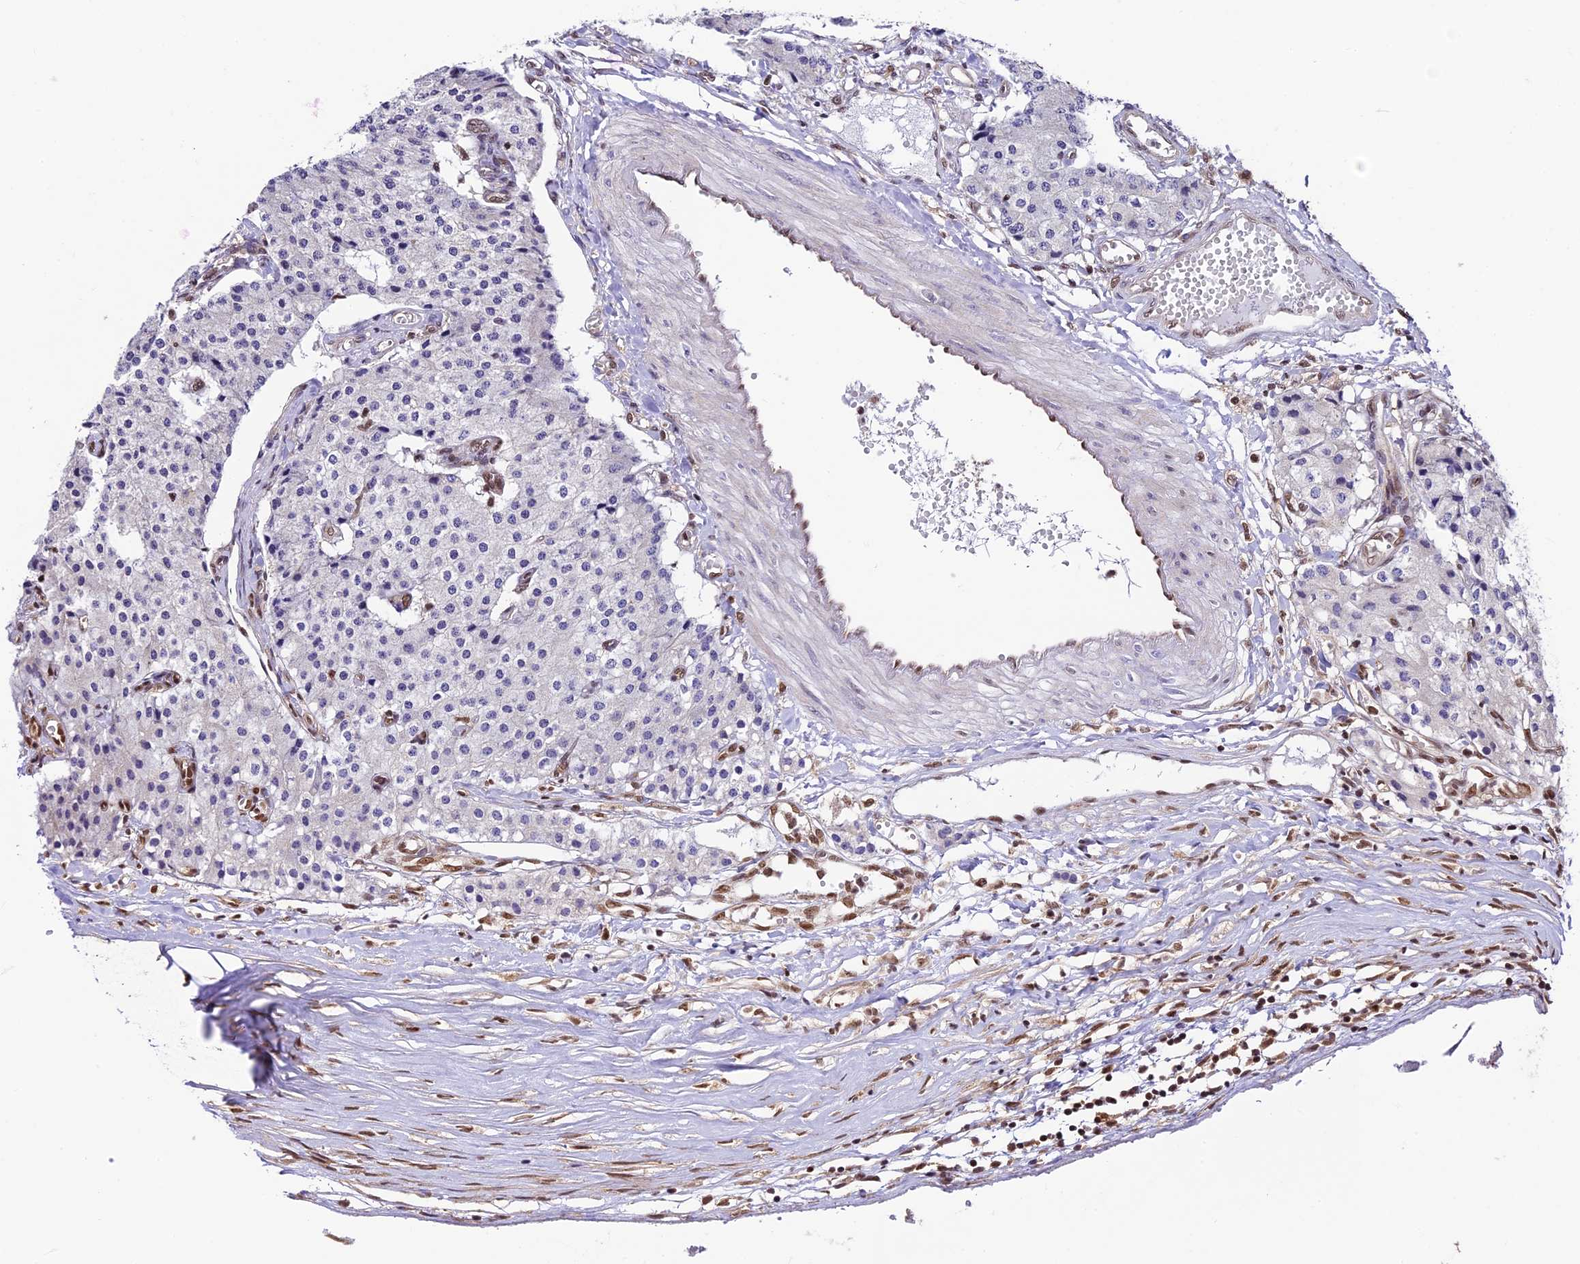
{"staining": {"intensity": "negative", "quantity": "none", "location": "none"}, "tissue": "carcinoid", "cell_type": "Tumor cells", "image_type": "cancer", "snomed": [{"axis": "morphology", "description": "Carcinoid, malignant, NOS"}, {"axis": "topography", "description": "Colon"}], "caption": "The photomicrograph displays no significant expression in tumor cells of carcinoid.", "gene": "TRIM22", "patient": {"sex": "female", "age": 52}}